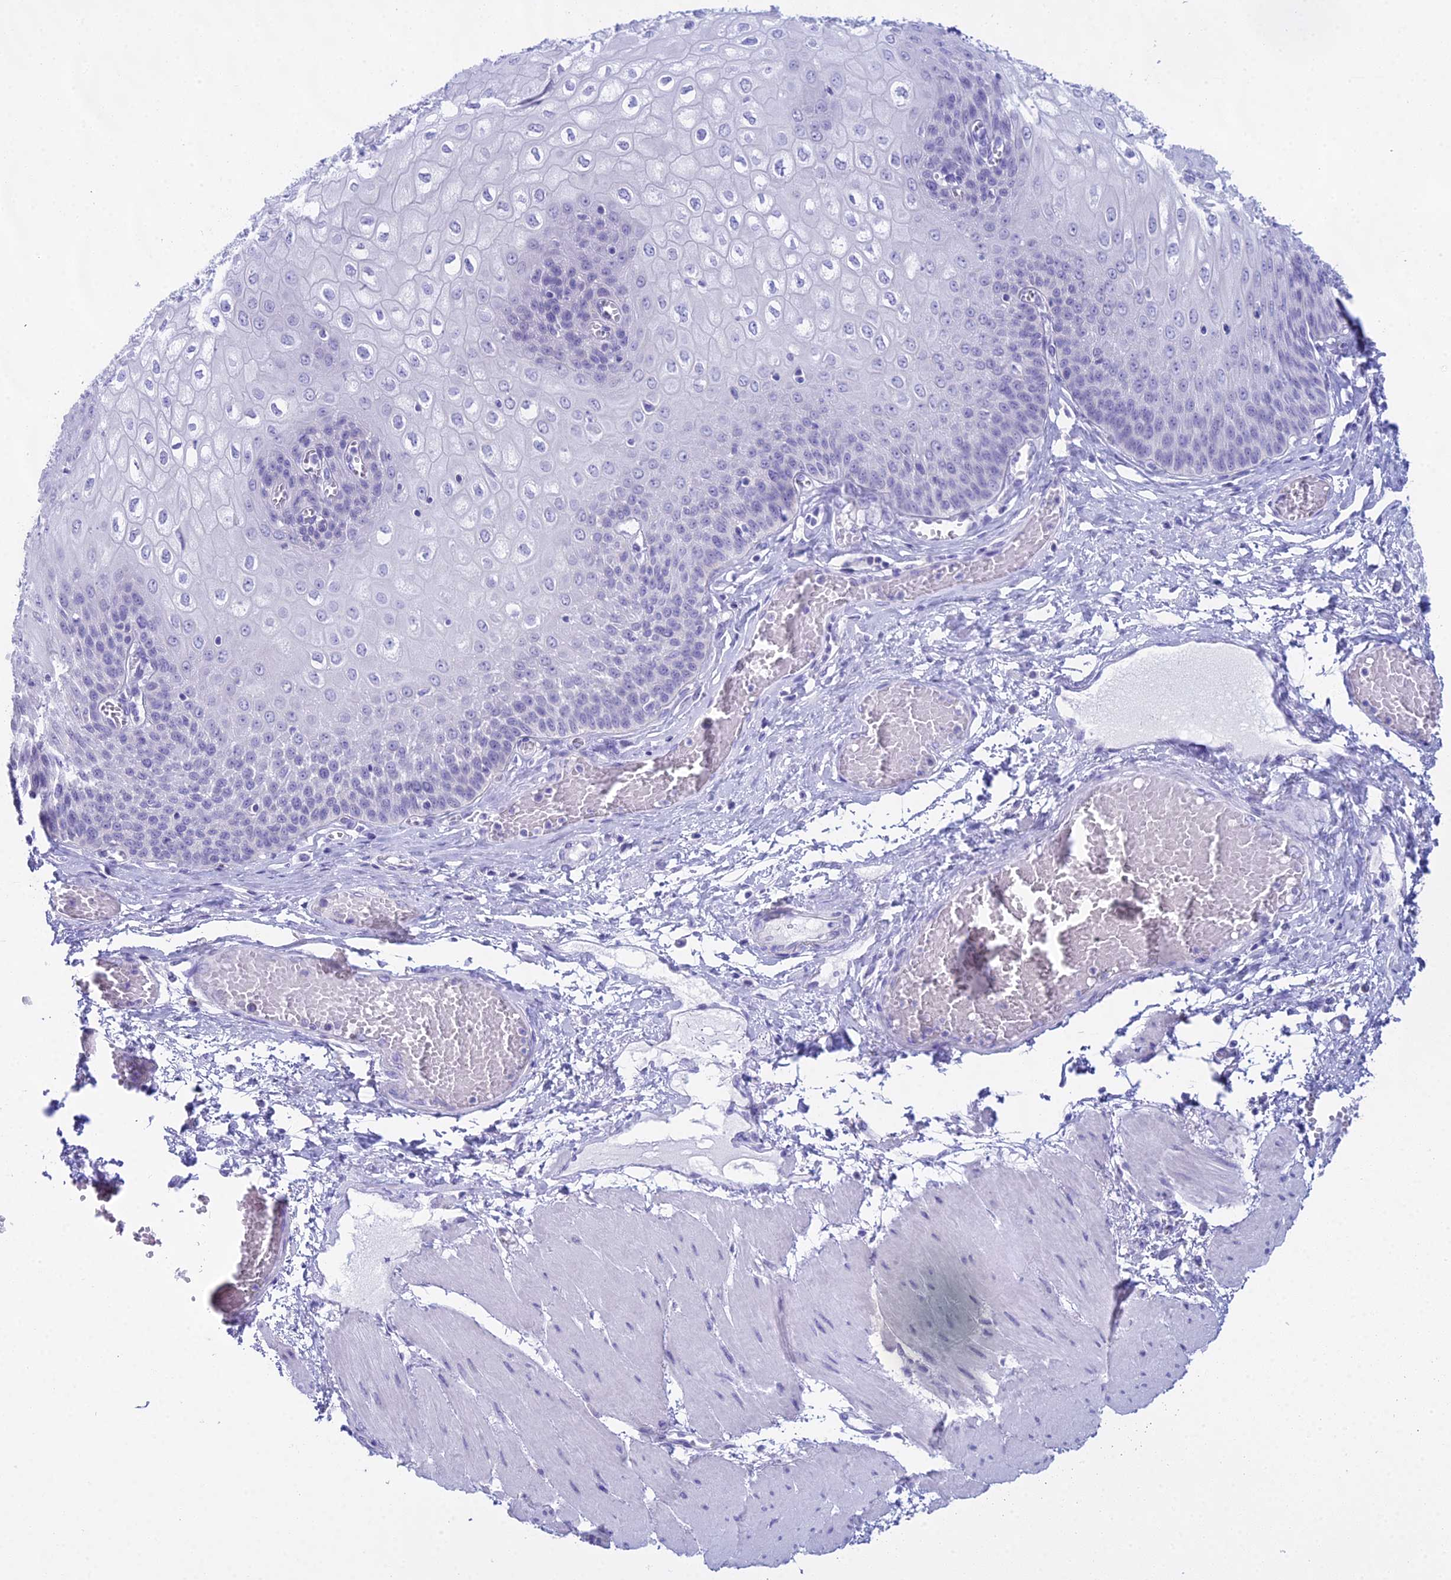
{"staining": {"intensity": "negative", "quantity": "none", "location": "none"}, "tissue": "esophagus", "cell_type": "Squamous epithelial cells", "image_type": "normal", "snomed": [{"axis": "morphology", "description": "Normal tissue, NOS"}, {"axis": "topography", "description": "Esophagus"}], "caption": "Esophagus was stained to show a protein in brown. There is no significant staining in squamous epithelial cells. (DAB (3,3'-diaminobenzidine) immunohistochemistry, high magnification).", "gene": "CGB1", "patient": {"sex": "male", "age": 60}}